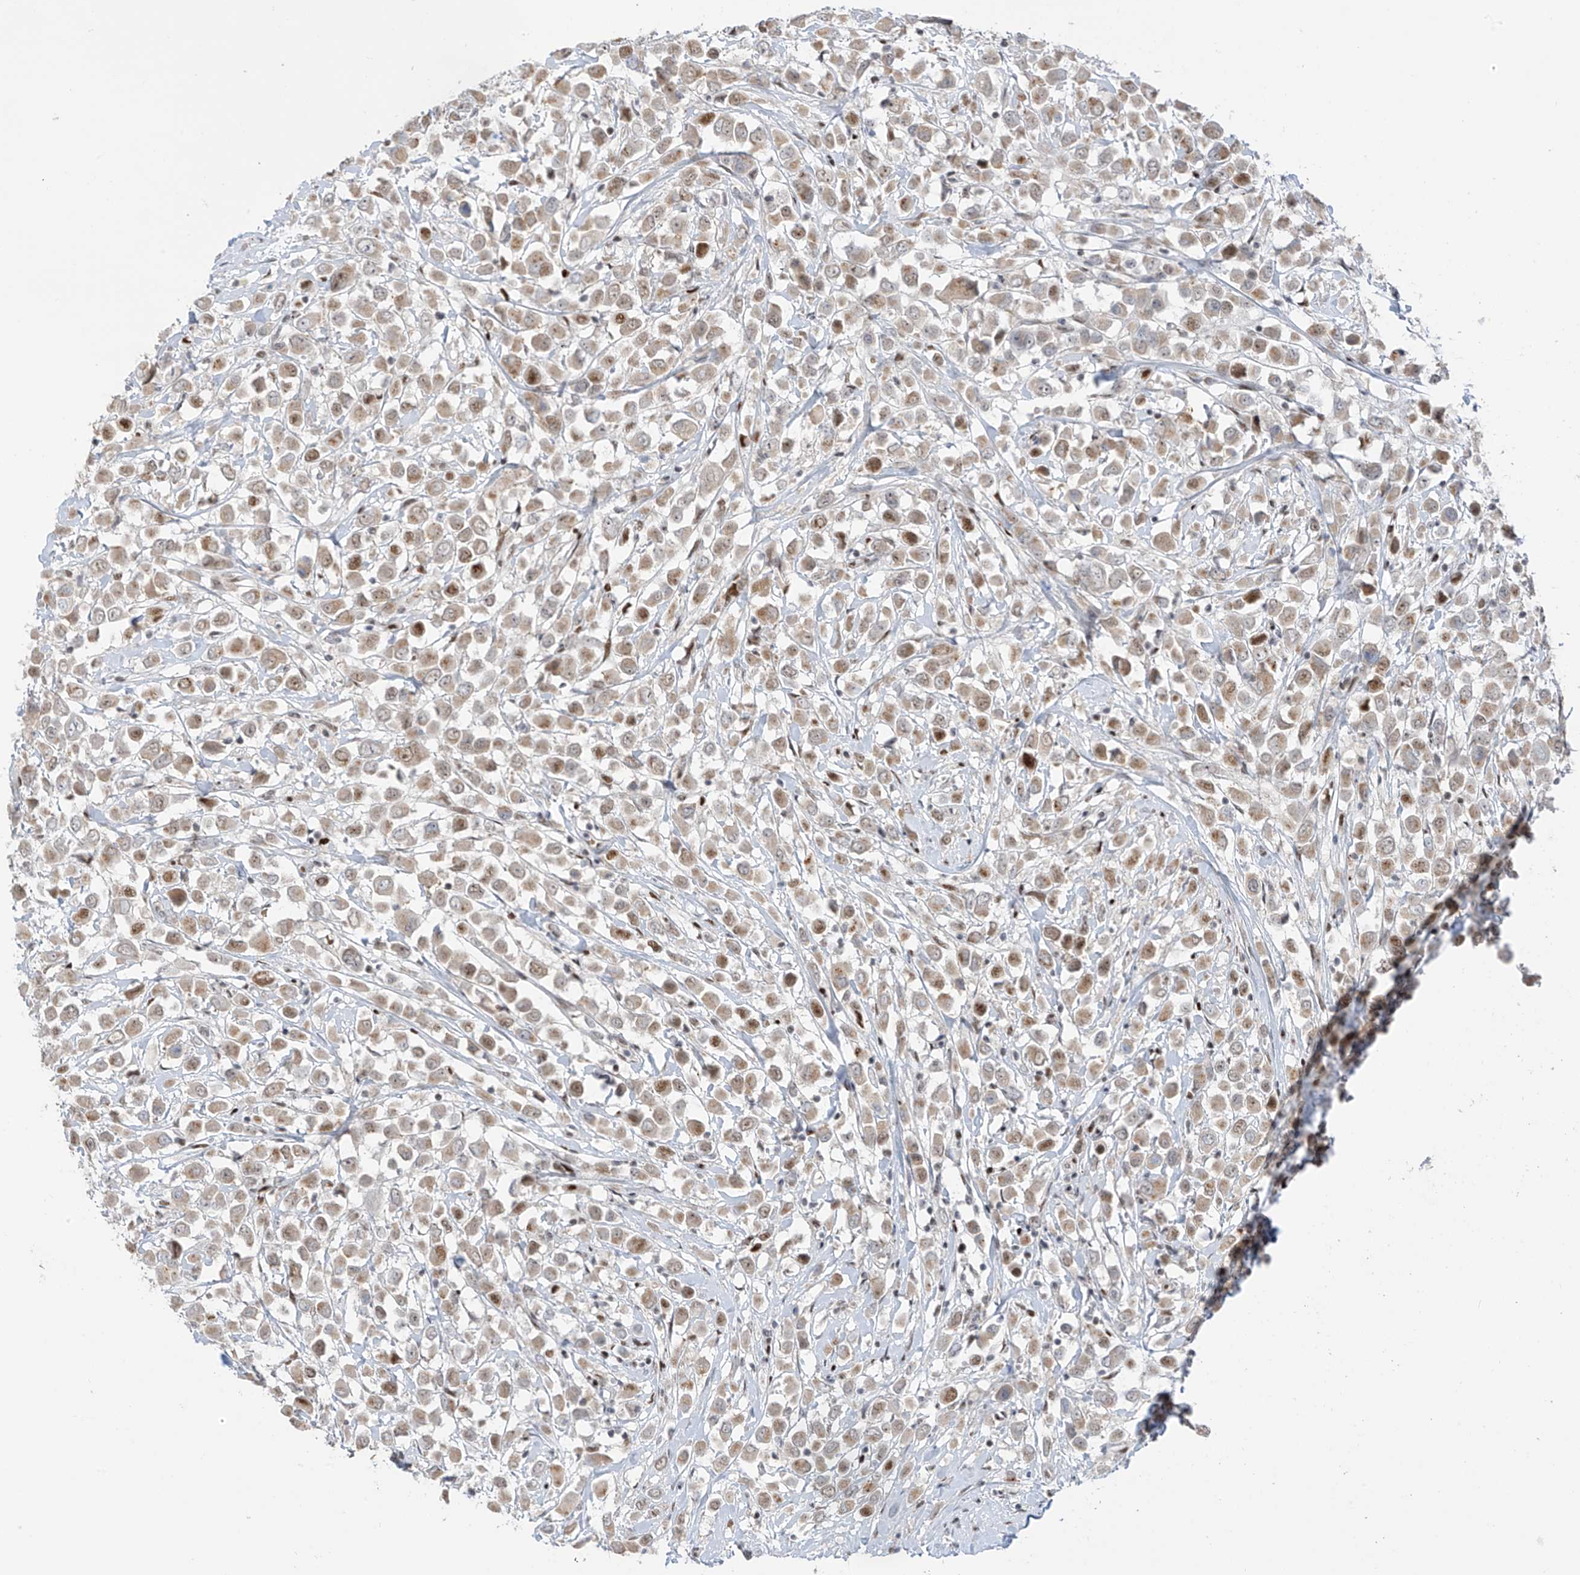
{"staining": {"intensity": "moderate", "quantity": "<25%", "location": "nuclear"}, "tissue": "breast cancer", "cell_type": "Tumor cells", "image_type": "cancer", "snomed": [{"axis": "morphology", "description": "Duct carcinoma"}, {"axis": "topography", "description": "Breast"}], "caption": "Immunohistochemical staining of breast cancer demonstrates low levels of moderate nuclear protein positivity in approximately <25% of tumor cells.", "gene": "ZCWPW2", "patient": {"sex": "female", "age": 61}}